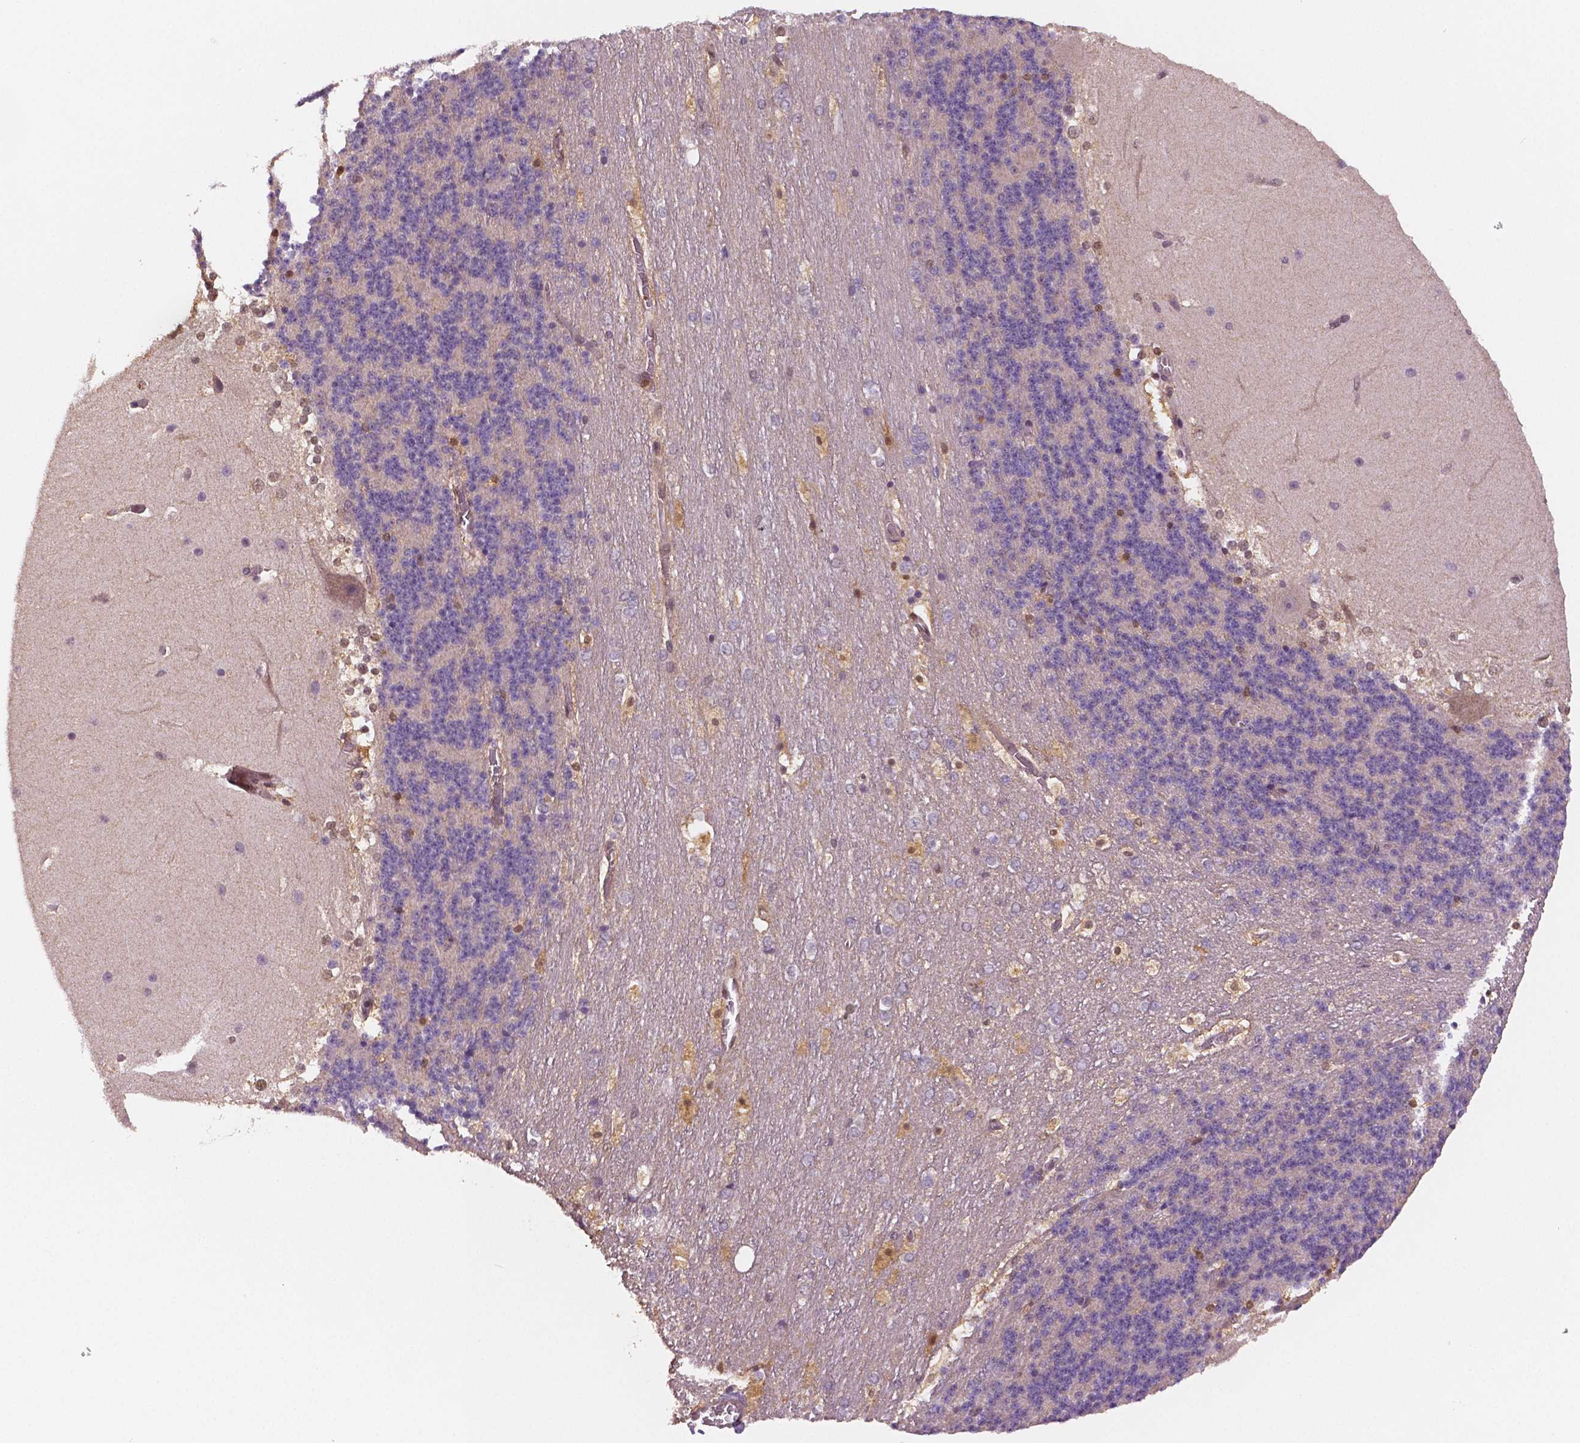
{"staining": {"intensity": "negative", "quantity": "none", "location": "none"}, "tissue": "cerebellum", "cell_type": "Cells in granular layer", "image_type": "normal", "snomed": [{"axis": "morphology", "description": "Normal tissue, NOS"}, {"axis": "topography", "description": "Cerebellum"}], "caption": "This is an immunohistochemistry (IHC) image of benign human cerebellum. There is no staining in cells in granular layer.", "gene": "STAT3", "patient": {"sex": "female", "age": 19}}